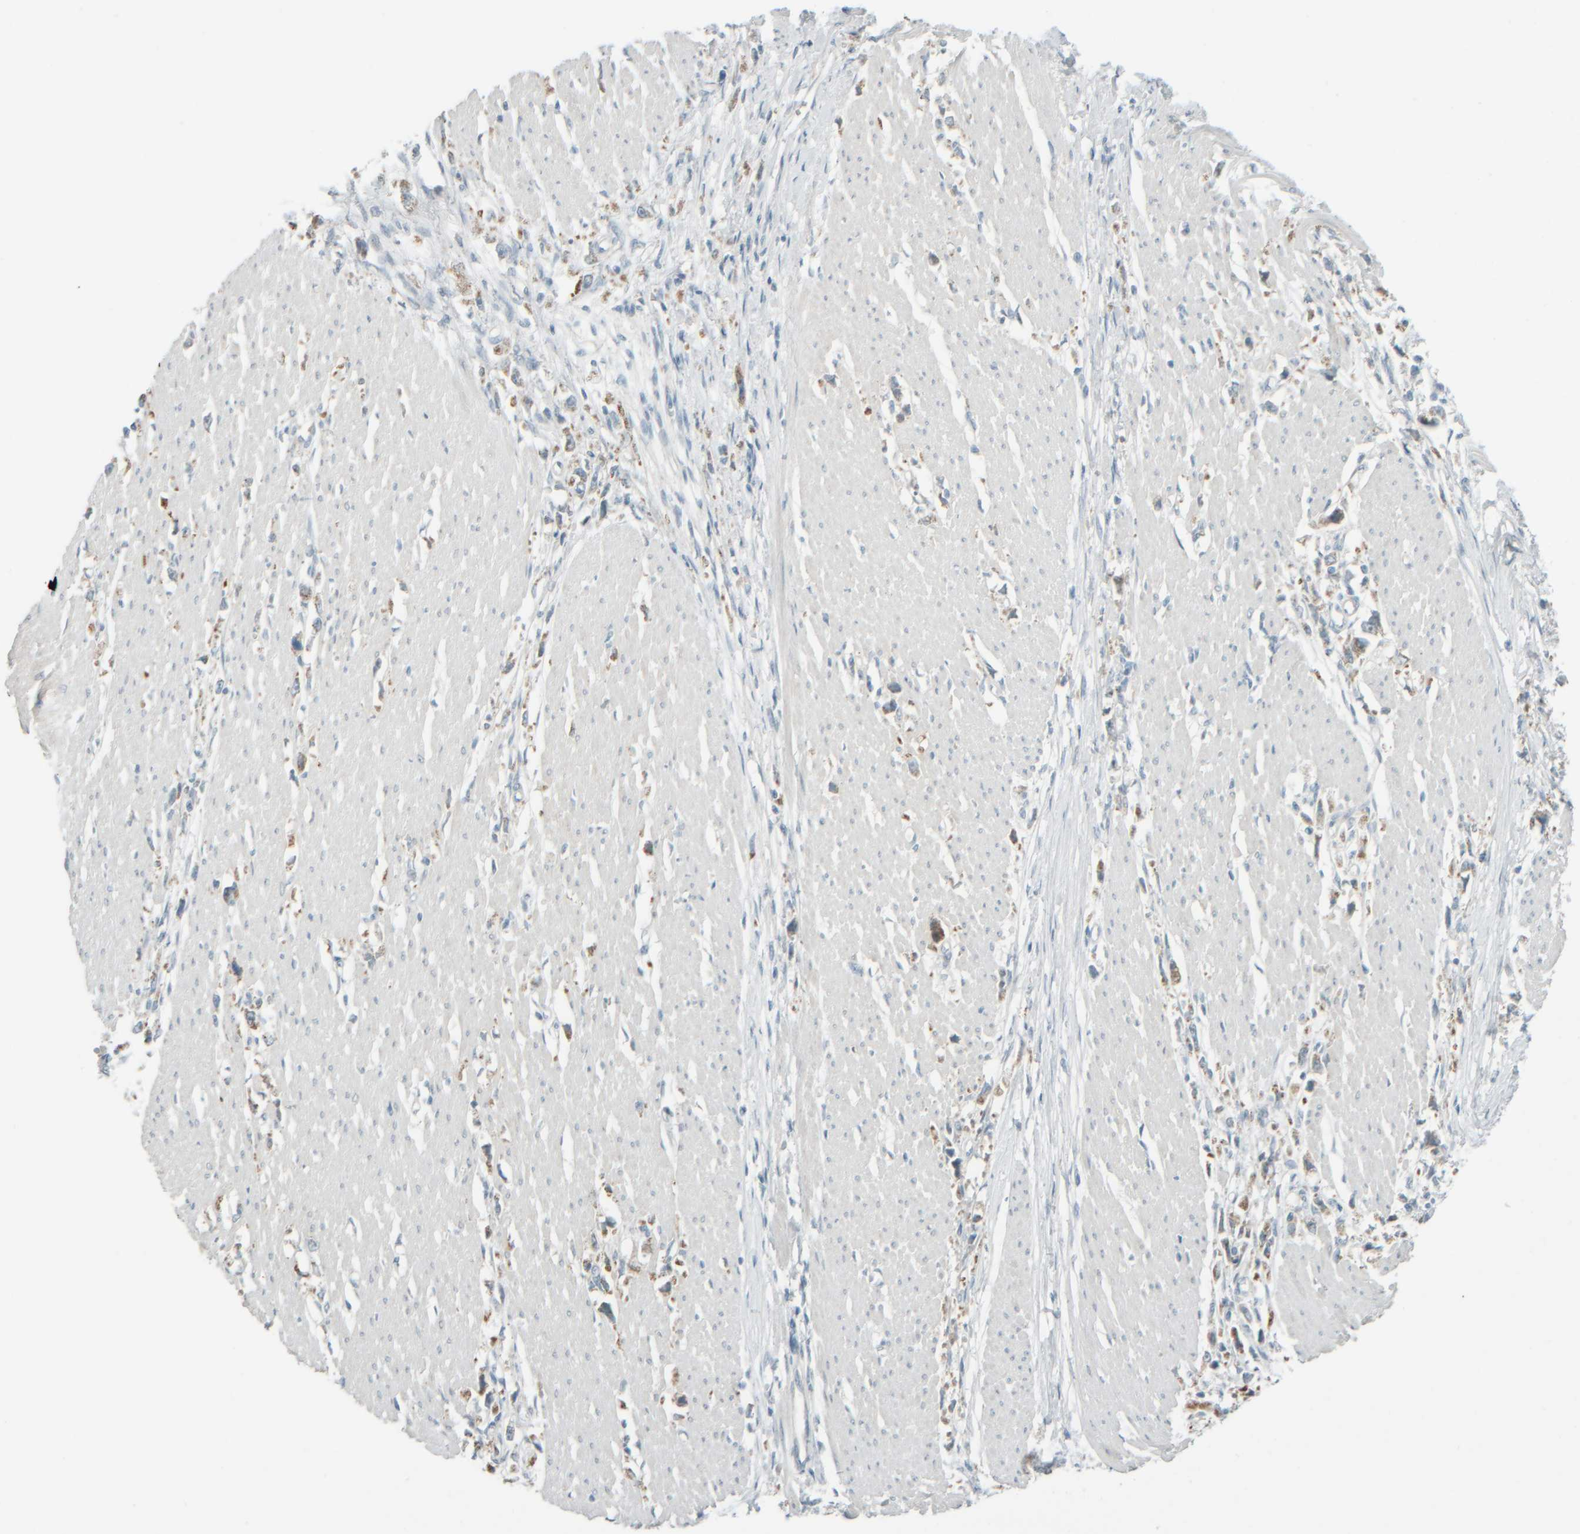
{"staining": {"intensity": "weak", "quantity": "25%-75%", "location": "cytoplasmic/membranous"}, "tissue": "stomach cancer", "cell_type": "Tumor cells", "image_type": "cancer", "snomed": [{"axis": "morphology", "description": "Adenocarcinoma, NOS"}, {"axis": "topography", "description": "Stomach"}], "caption": "IHC photomicrograph of stomach cancer (adenocarcinoma) stained for a protein (brown), which displays low levels of weak cytoplasmic/membranous staining in about 25%-75% of tumor cells.", "gene": "PTGES3L-AARSD1", "patient": {"sex": "female", "age": 59}}